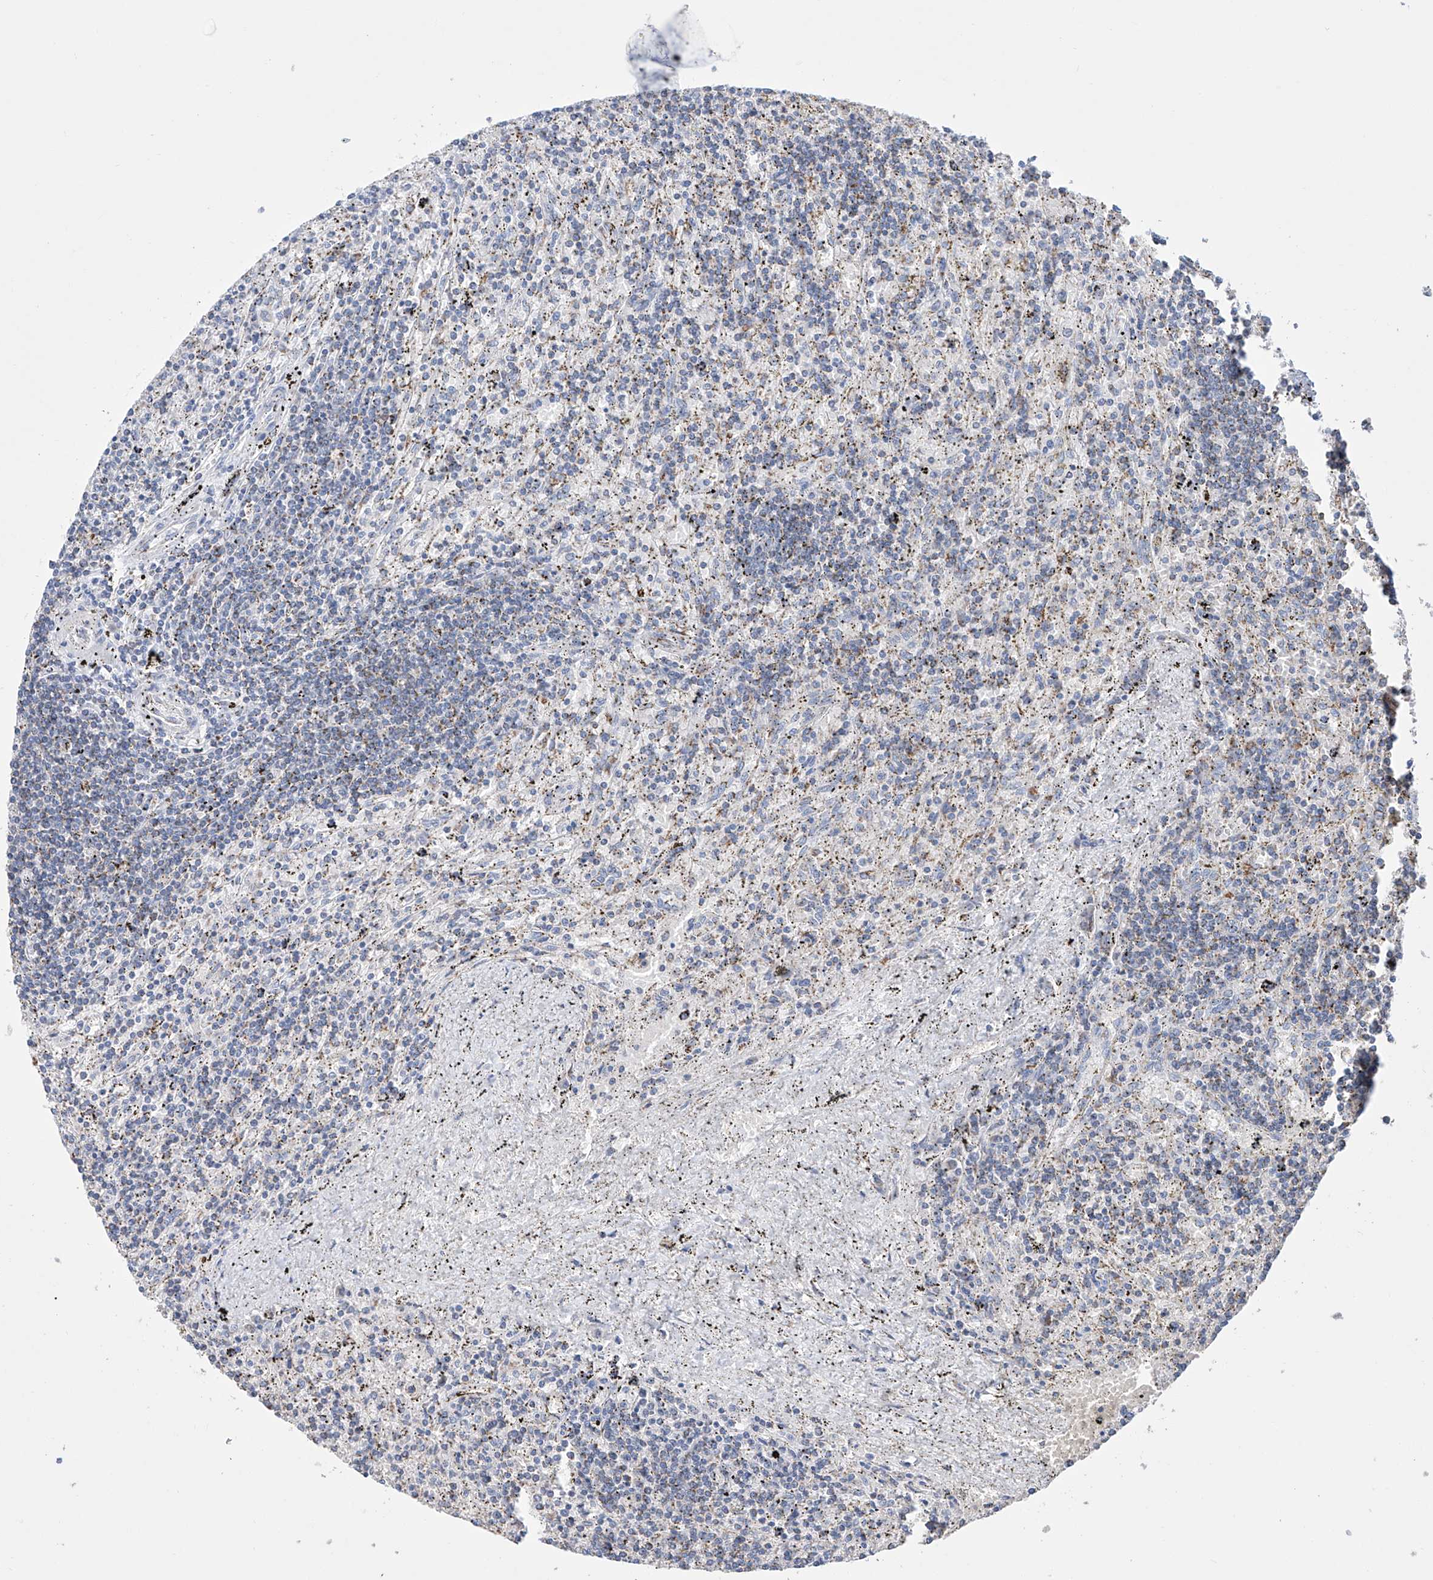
{"staining": {"intensity": "weak", "quantity": "<25%", "location": "cytoplasmic/membranous"}, "tissue": "lymphoma", "cell_type": "Tumor cells", "image_type": "cancer", "snomed": [{"axis": "morphology", "description": "Malignant lymphoma, non-Hodgkin's type, Low grade"}, {"axis": "topography", "description": "Spleen"}], "caption": "Immunohistochemistry (IHC) histopathology image of malignant lymphoma, non-Hodgkin's type (low-grade) stained for a protein (brown), which shows no positivity in tumor cells.", "gene": "ALDH6A1", "patient": {"sex": "male", "age": 76}}